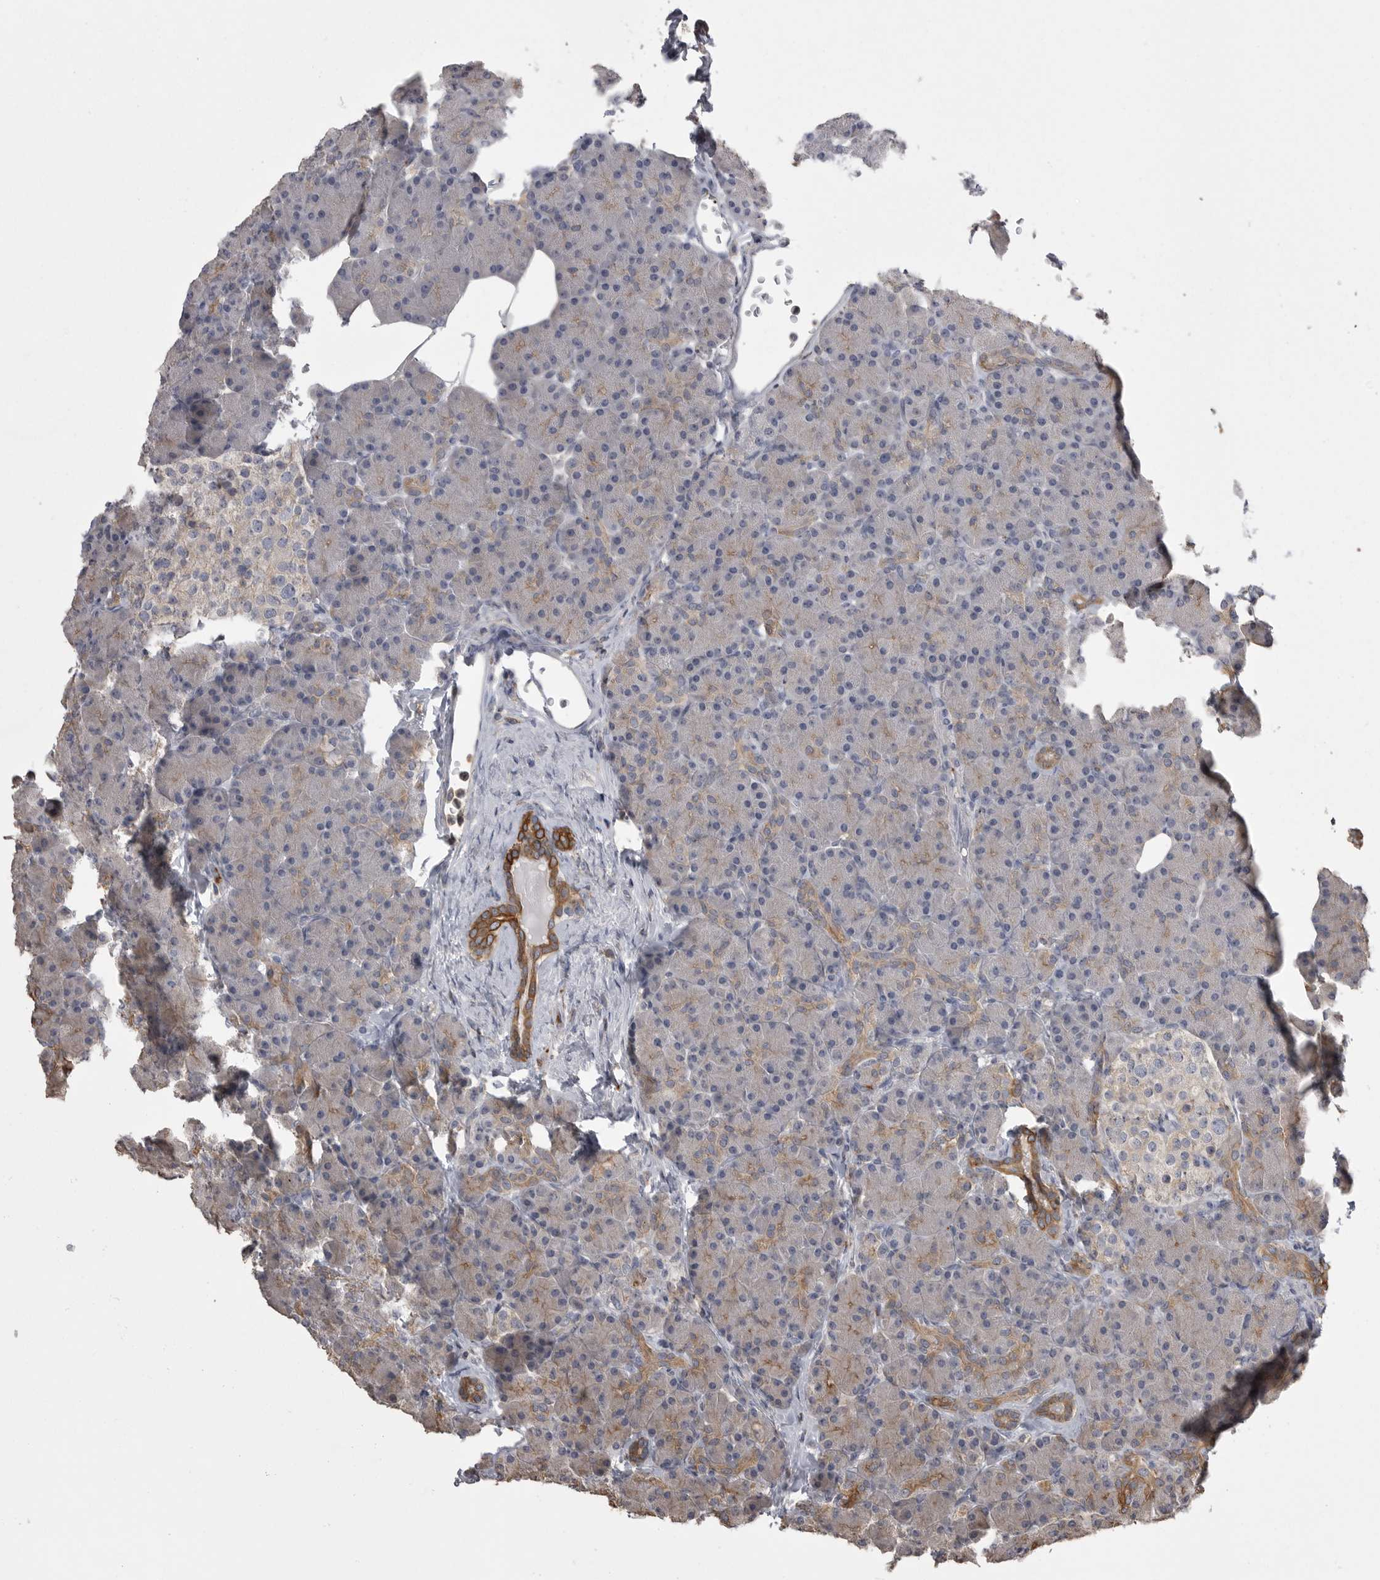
{"staining": {"intensity": "strong", "quantity": "<25%", "location": "cytoplasmic/membranous"}, "tissue": "pancreas", "cell_type": "Exocrine glandular cells", "image_type": "normal", "snomed": [{"axis": "morphology", "description": "Normal tissue, NOS"}, {"axis": "topography", "description": "Pancreas"}], "caption": "Immunohistochemistry (IHC) image of unremarkable pancreas: human pancreas stained using IHC demonstrates medium levels of strong protein expression localized specifically in the cytoplasmic/membranous of exocrine glandular cells, appearing as a cytoplasmic/membranous brown color.", "gene": "CMTM6", "patient": {"sex": "female", "age": 43}}